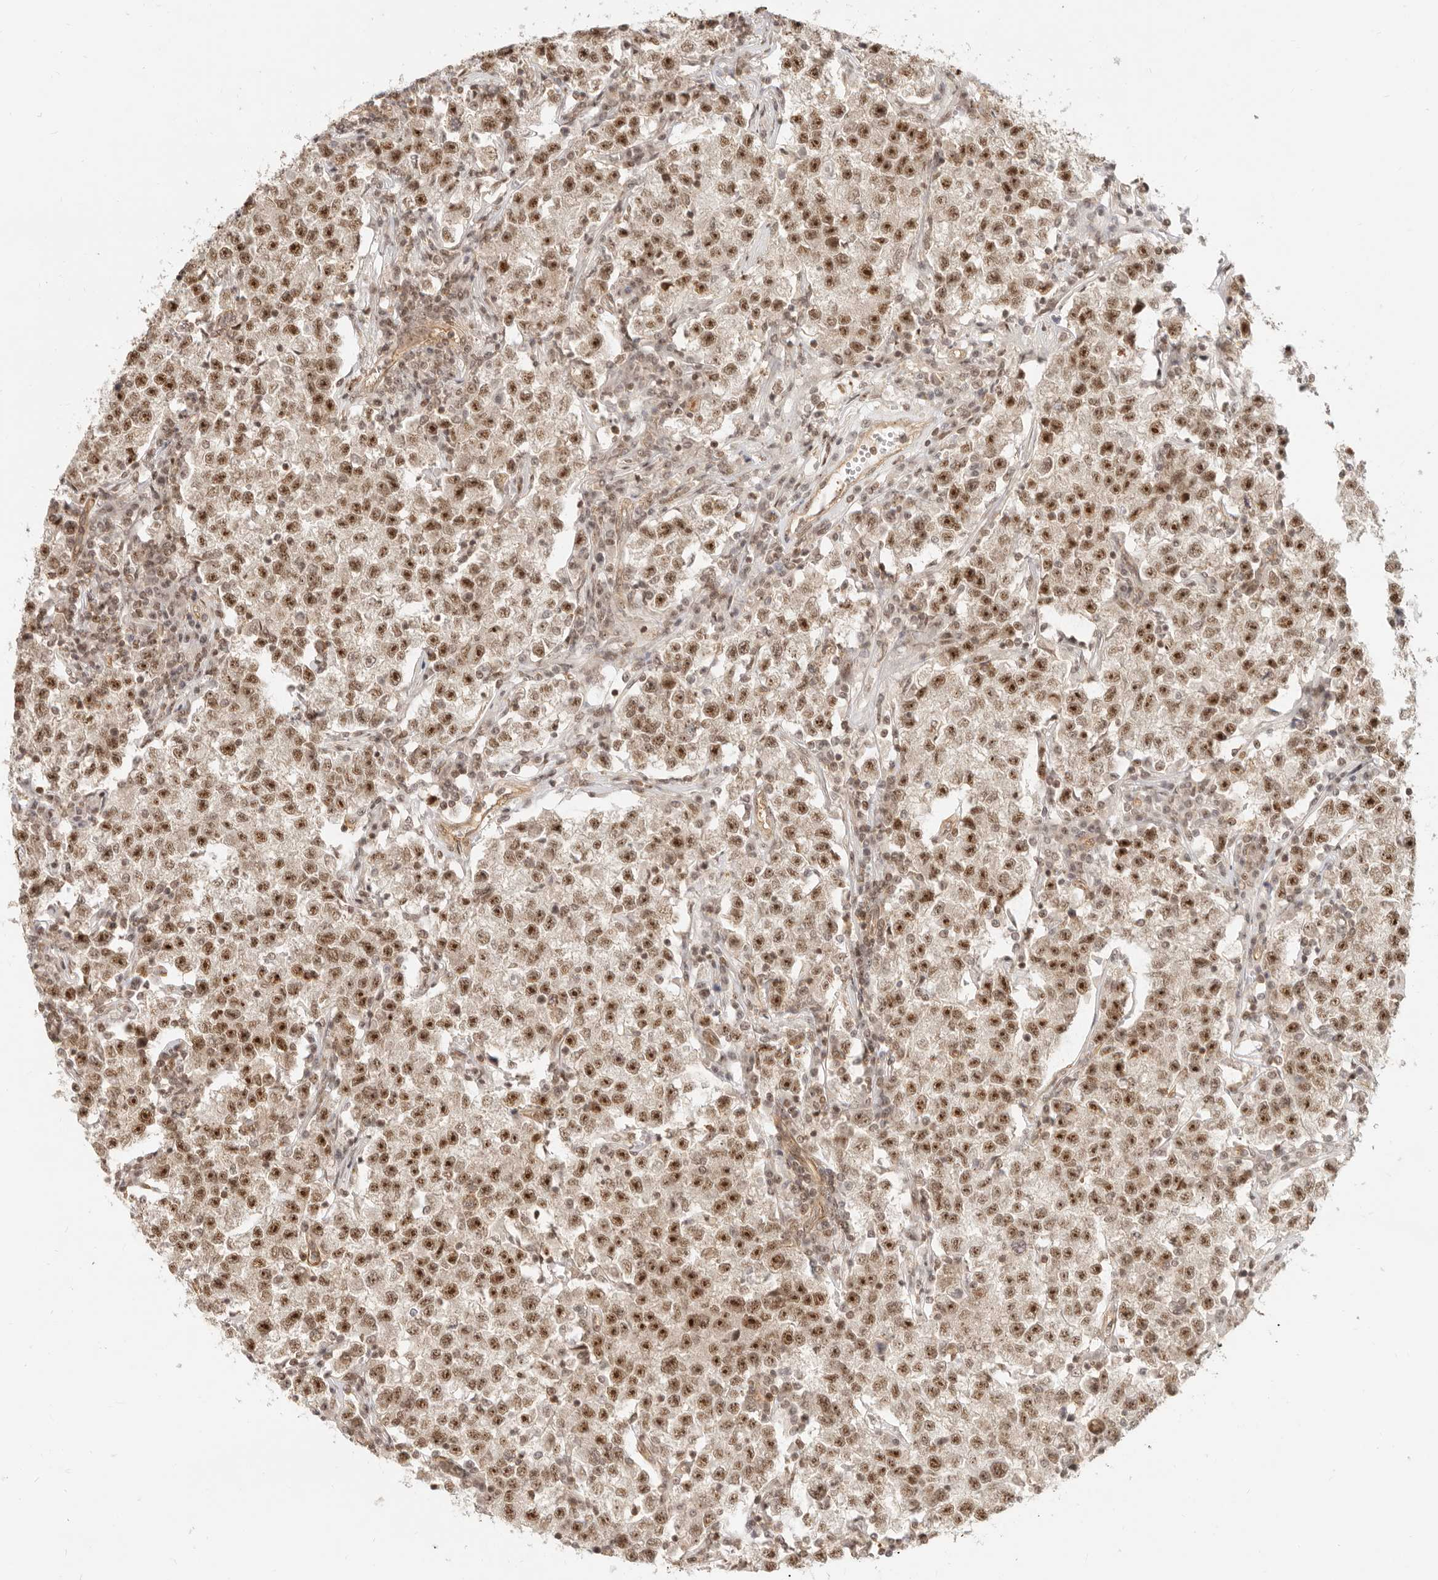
{"staining": {"intensity": "strong", "quantity": ">75%", "location": "nuclear"}, "tissue": "testis cancer", "cell_type": "Tumor cells", "image_type": "cancer", "snomed": [{"axis": "morphology", "description": "Seminoma, NOS"}, {"axis": "topography", "description": "Testis"}], "caption": "Immunohistochemical staining of seminoma (testis) demonstrates high levels of strong nuclear expression in approximately >75% of tumor cells.", "gene": "BAP1", "patient": {"sex": "male", "age": 22}}